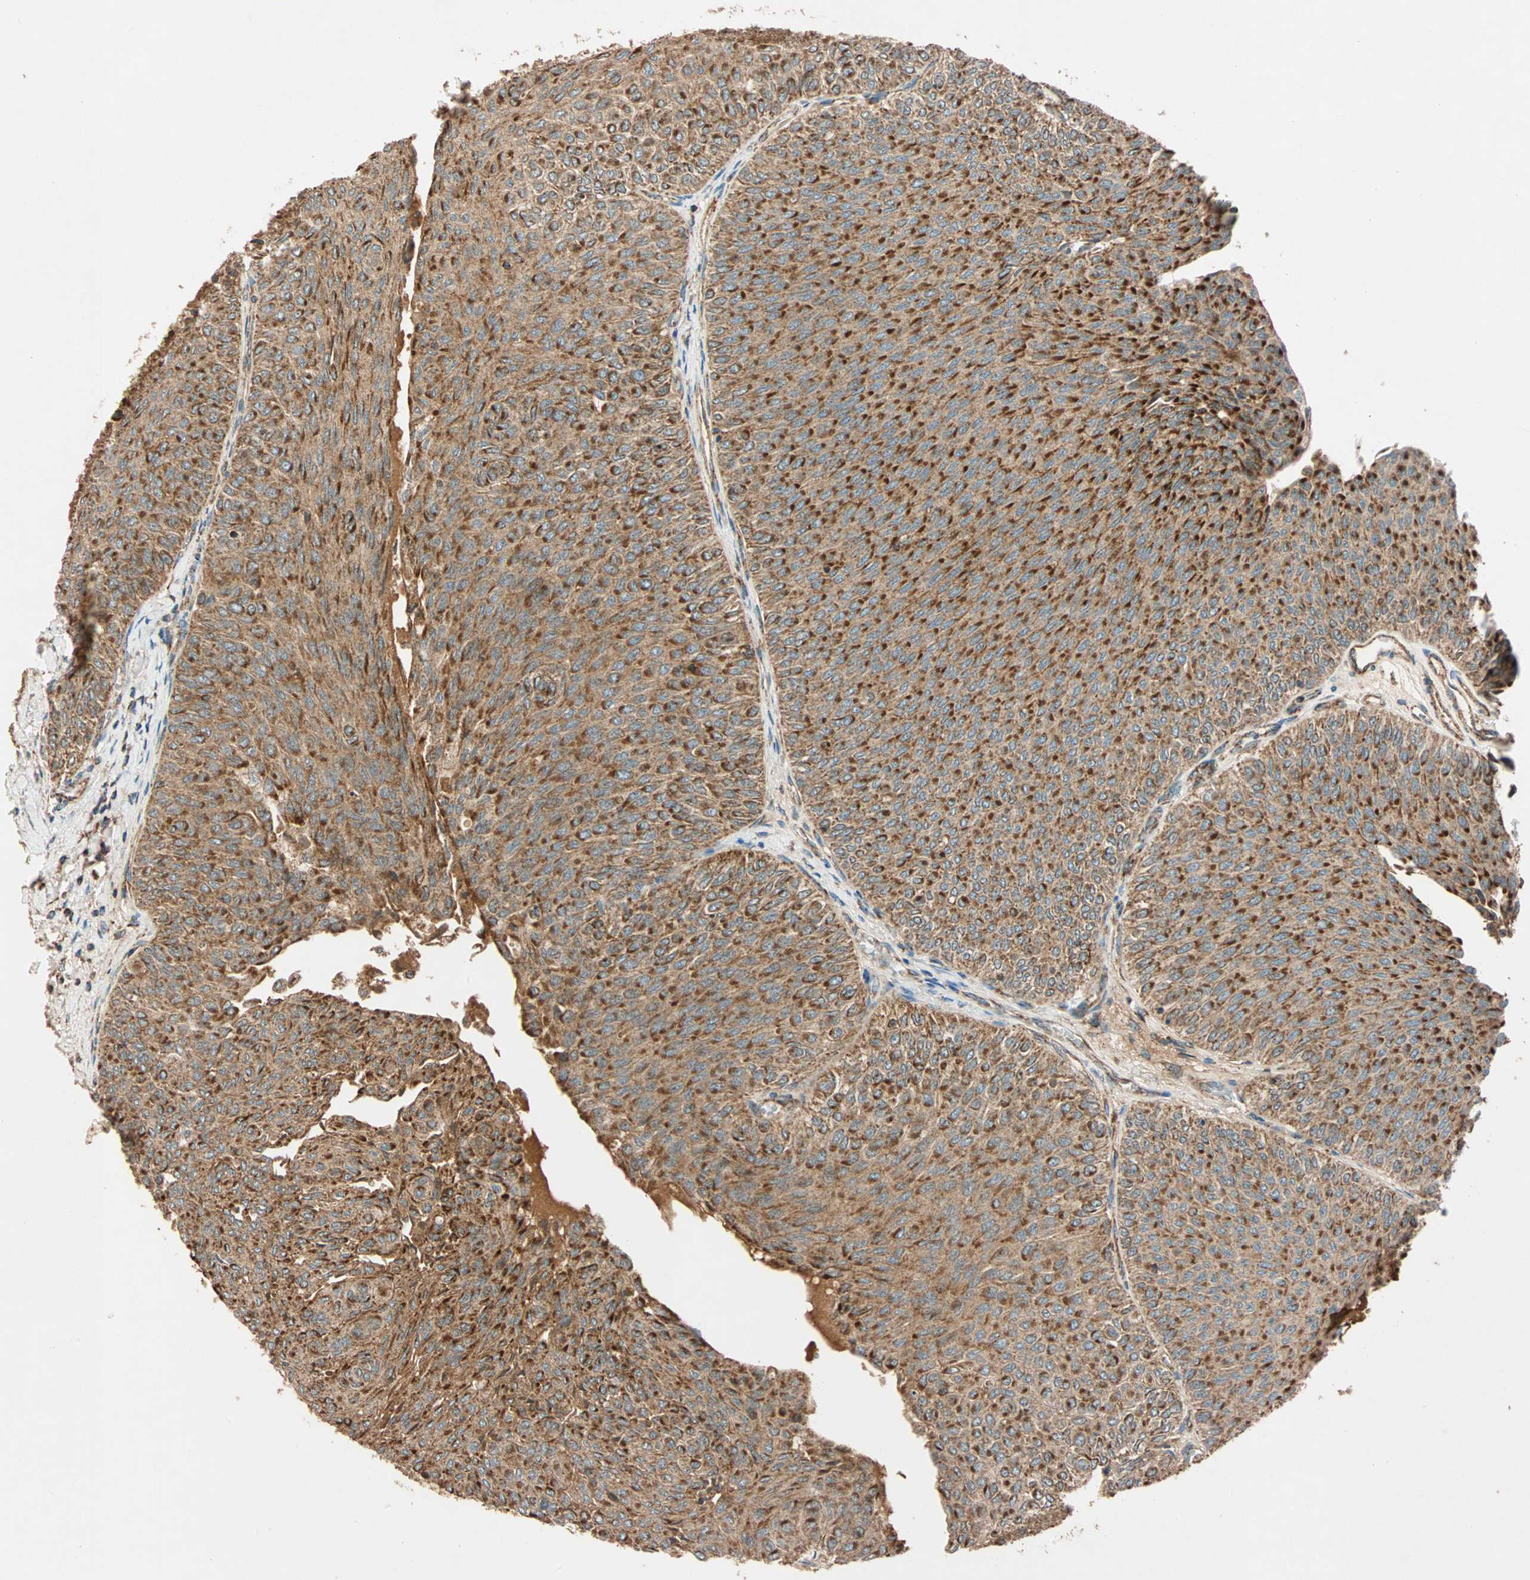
{"staining": {"intensity": "strong", "quantity": ">75%", "location": "cytoplasmic/membranous"}, "tissue": "urothelial cancer", "cell_type": "Tumor cells", "image_type": "cancer", "snomed": [{"axis": "morphology", "description": "Urothelial carcinoma, Low grade"}, {"axis": "topography", "description": "Urinary bladder"}], "caption": "The immunohistochemical stain shows strong cytoplasmic/membranous staining in tumor cells of urothelial cancer tissue.", "gene": "MAPK1", "patient": {"sex": "male", "age": 78}}